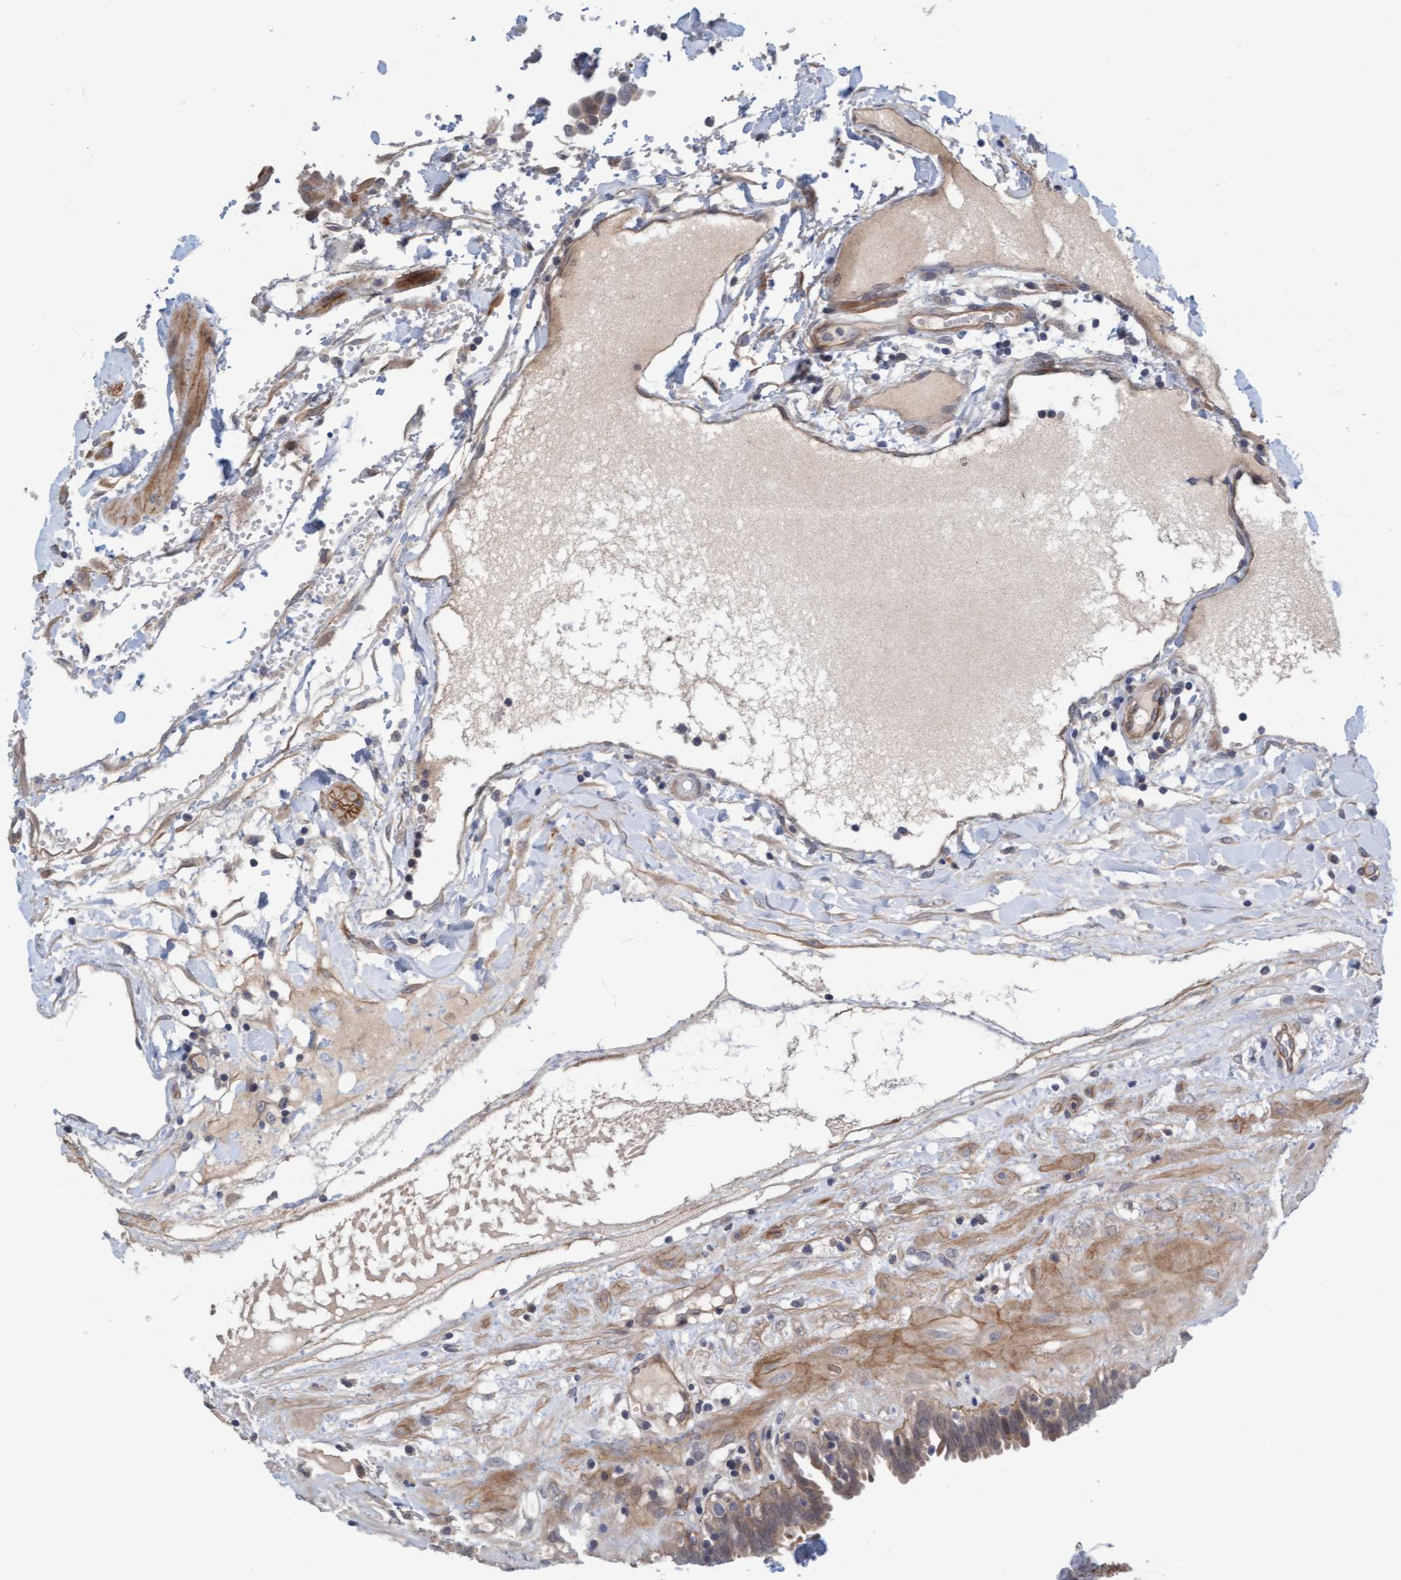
{"staining": {"intensity": "weak", "quantity": "25%-75%", "location": "cytoplasmic/membranous"}, "tissue": "fallopian tube", "cell_type": "Glandular cells", "image_type": "normal", "snomed": [{"axis": "morphology", "description": "Normal tissue, NOS"}, {"axis": "topography", "description": "Fallopian tube"}, {"axis": "topography", "description": "Placenta"}], "caption": "Protein staining of benign fallopian tube displays weak cytoplasmic/membranous expression in about 25%-75% of glandular cells.", "gene": "TSTD2", "patient": {"sex": "female", "age": 32}}